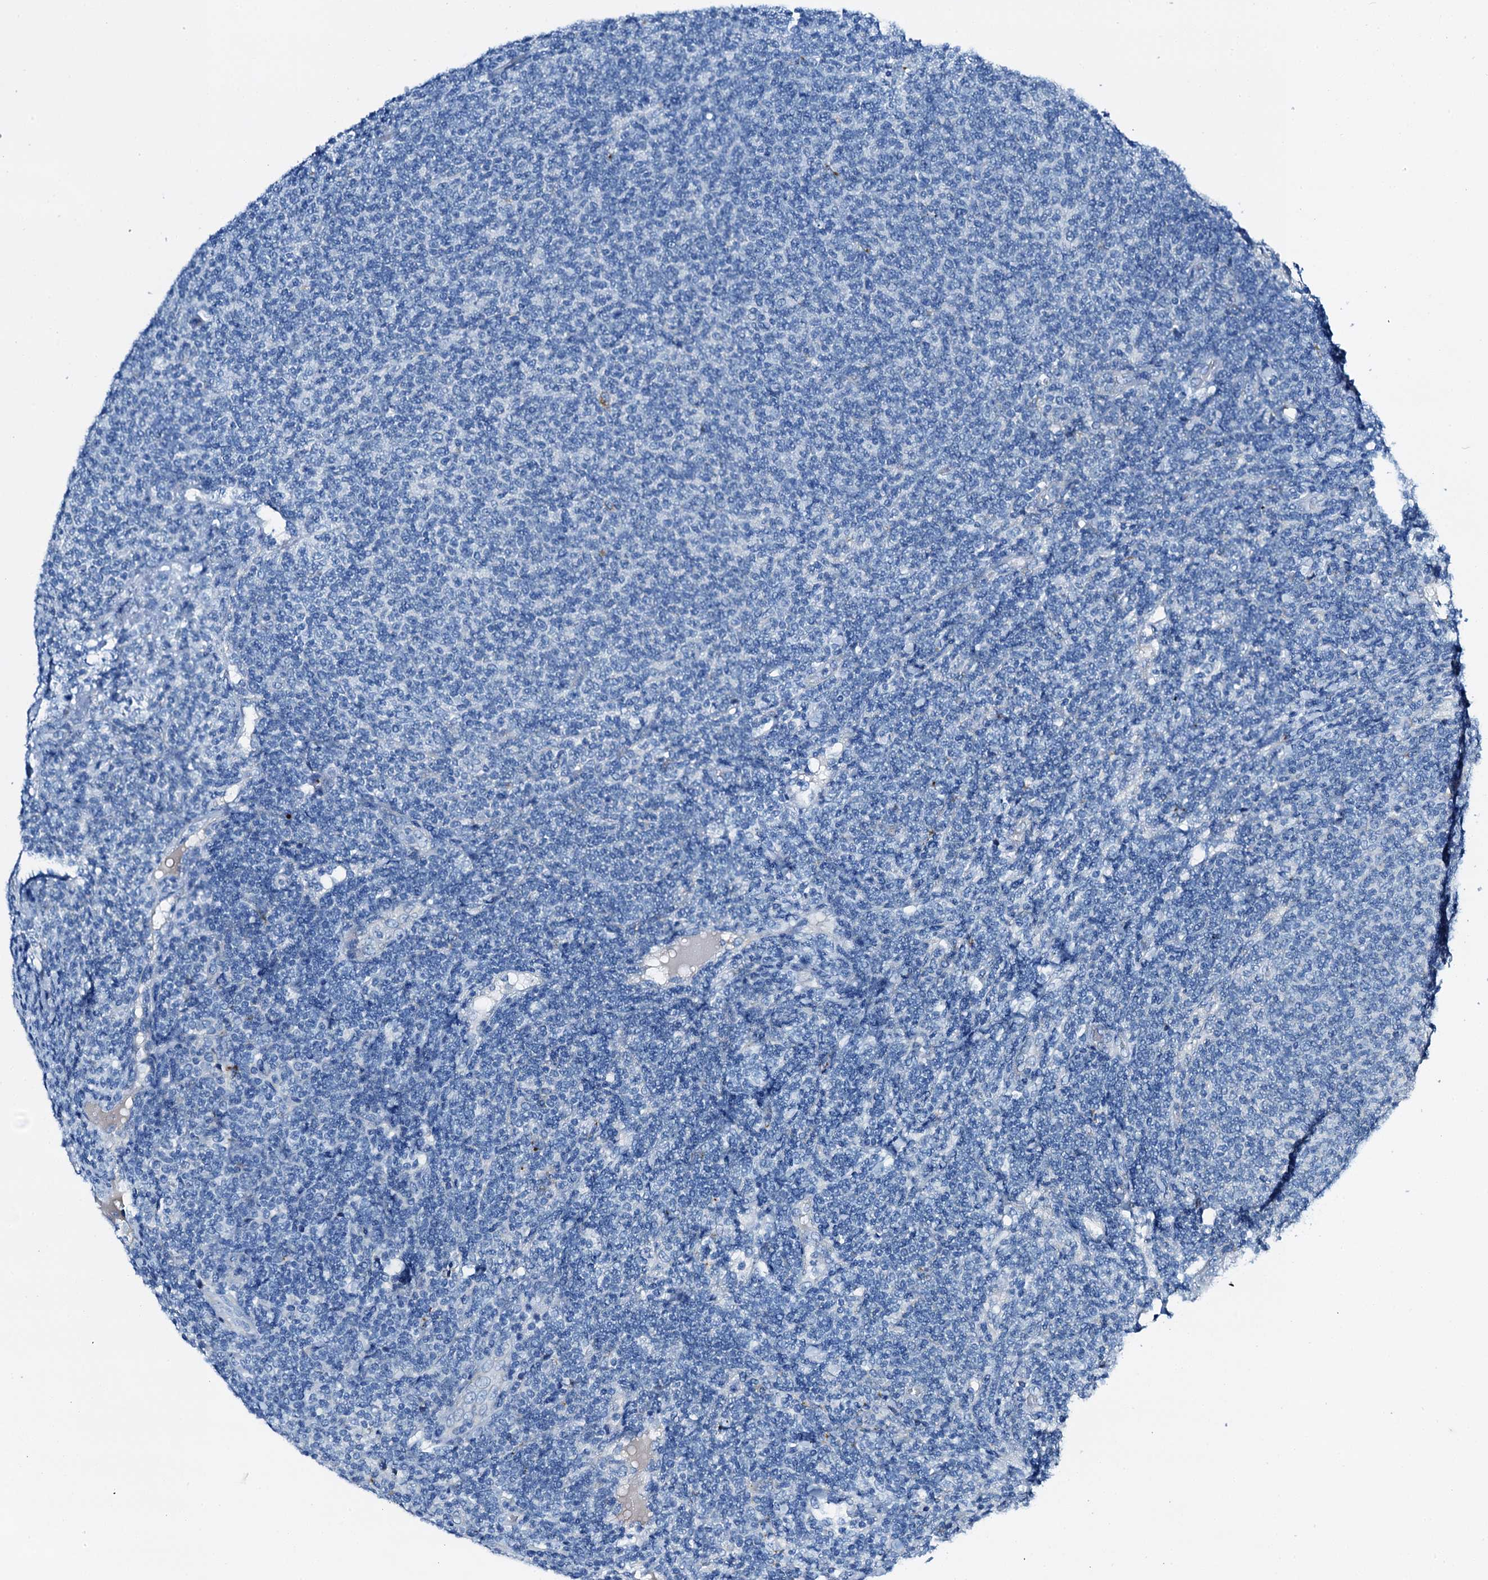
{"staining": {"intensity": "negative", "quantity": "none", "location": "none"}, "tissue": "lymphoma", "cell_type": "Tumor cells", "image_type": "cancer", "snomed": [{"axis": "morphology", "description": "Malignant lymphoma, non-Hodgkin's type, Low grade"}, {"axis": "topography", "description": "Lymph node"}], "caption": "A photomicrograph of human low-grade malignant lymphoma, non-Hodgkin's type is negative for staining in tumor cells. Nuclei are stained in blue.", "gene": "C1QTNF4", "patient": {"sex": "male", "age": 66}}